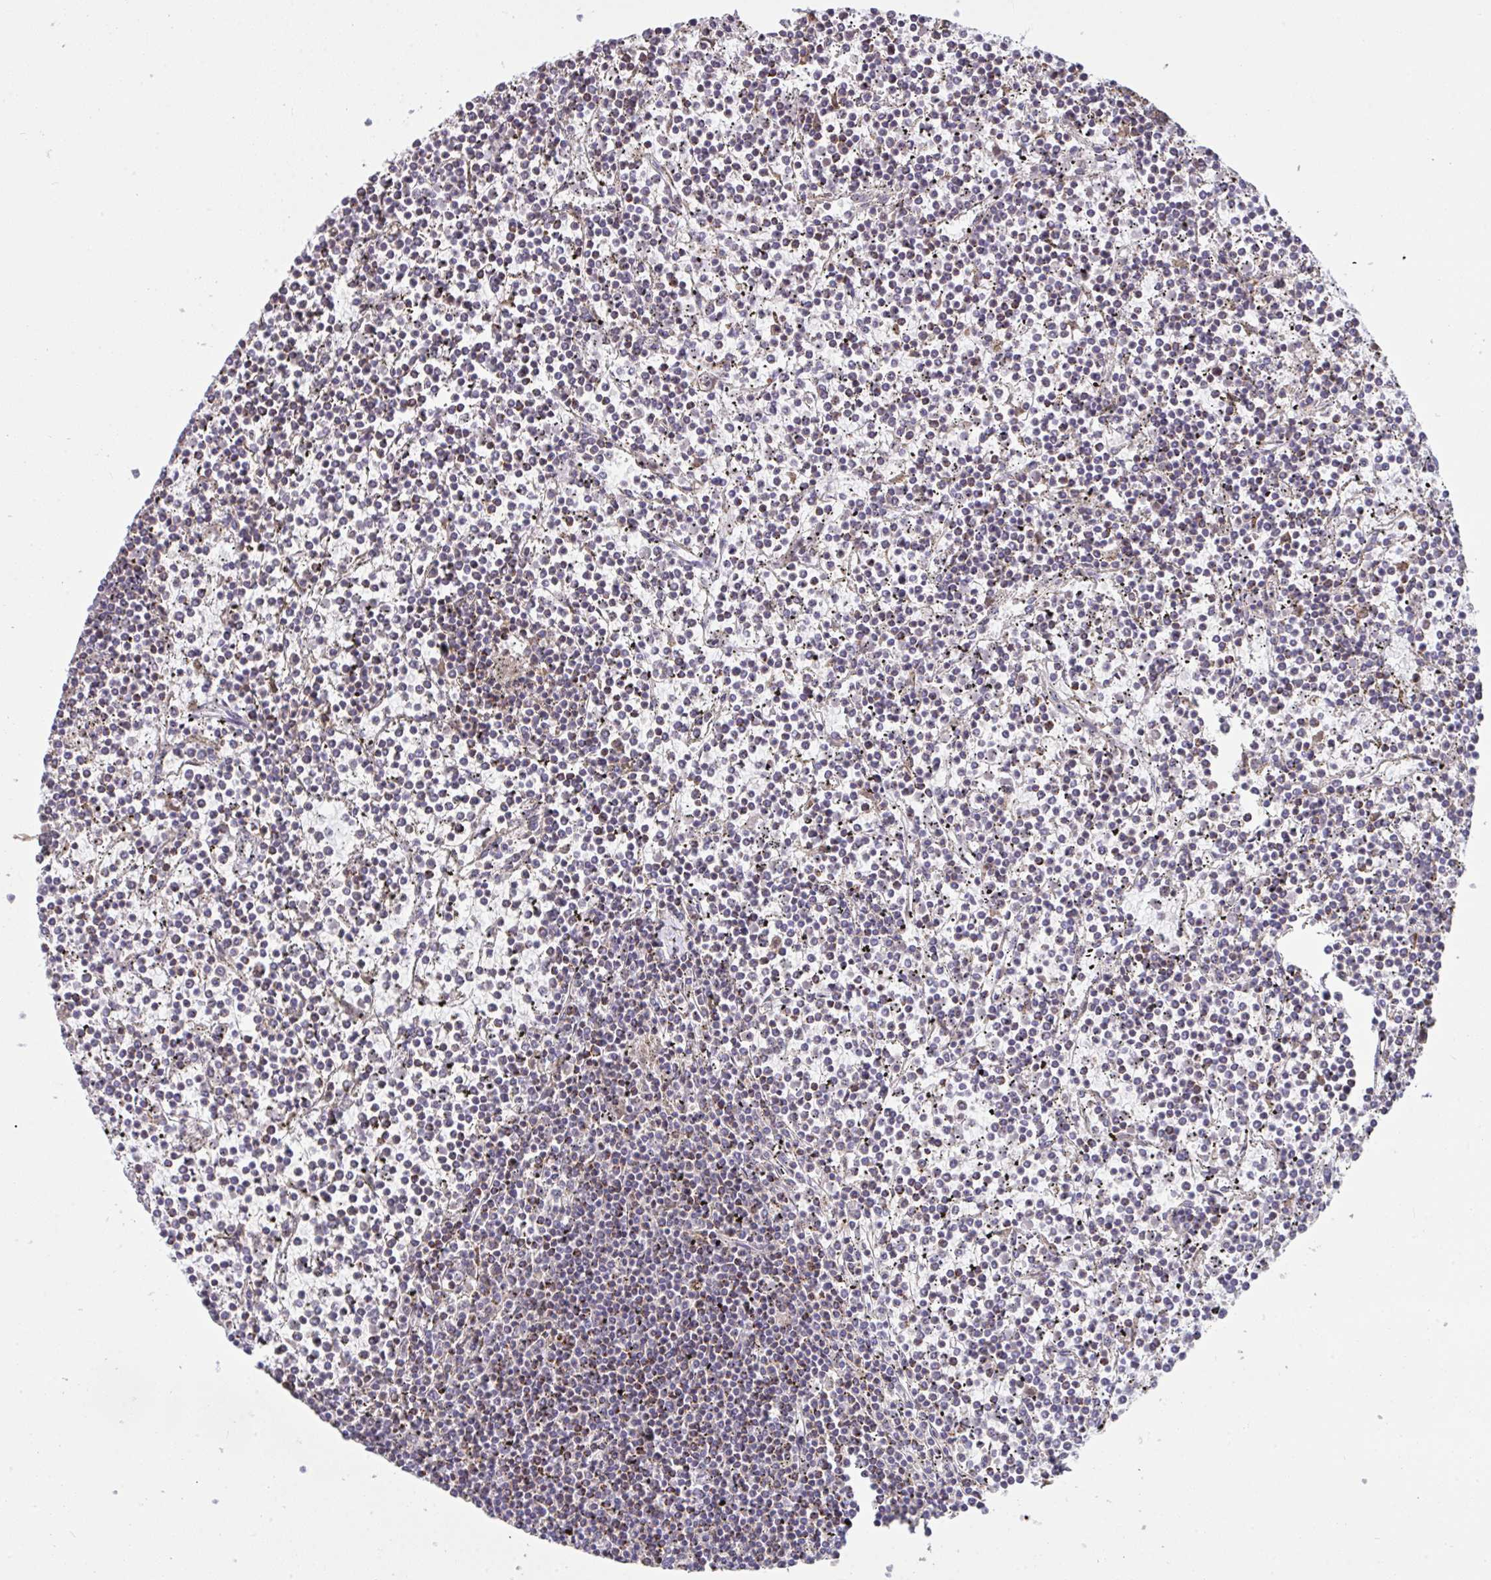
{"staining": {"intensity": "moderate", "quantity": "<25%", "location": "cytoplasmic/membranous"}, "tissue": "lymphoma", "cell_type": "Tumor cells", "image_type": "cancer", "snomed": [{"axis": "morphology", "description": "Malignant lymphoma, non-Hodgkin's type, Low grade"}, {"axis": "topography", "description": "Spleen"}], "caption": "This image demonstrates immunohistochemistry staining of low-grade malignant lymphoma, non-Hodgkin's type, with low moderate cytoplasmic/membranous expression in approximately <25% of tumor cells.", "gene": "MICOS10", "patient": {"sex": "female", "age": 19}}